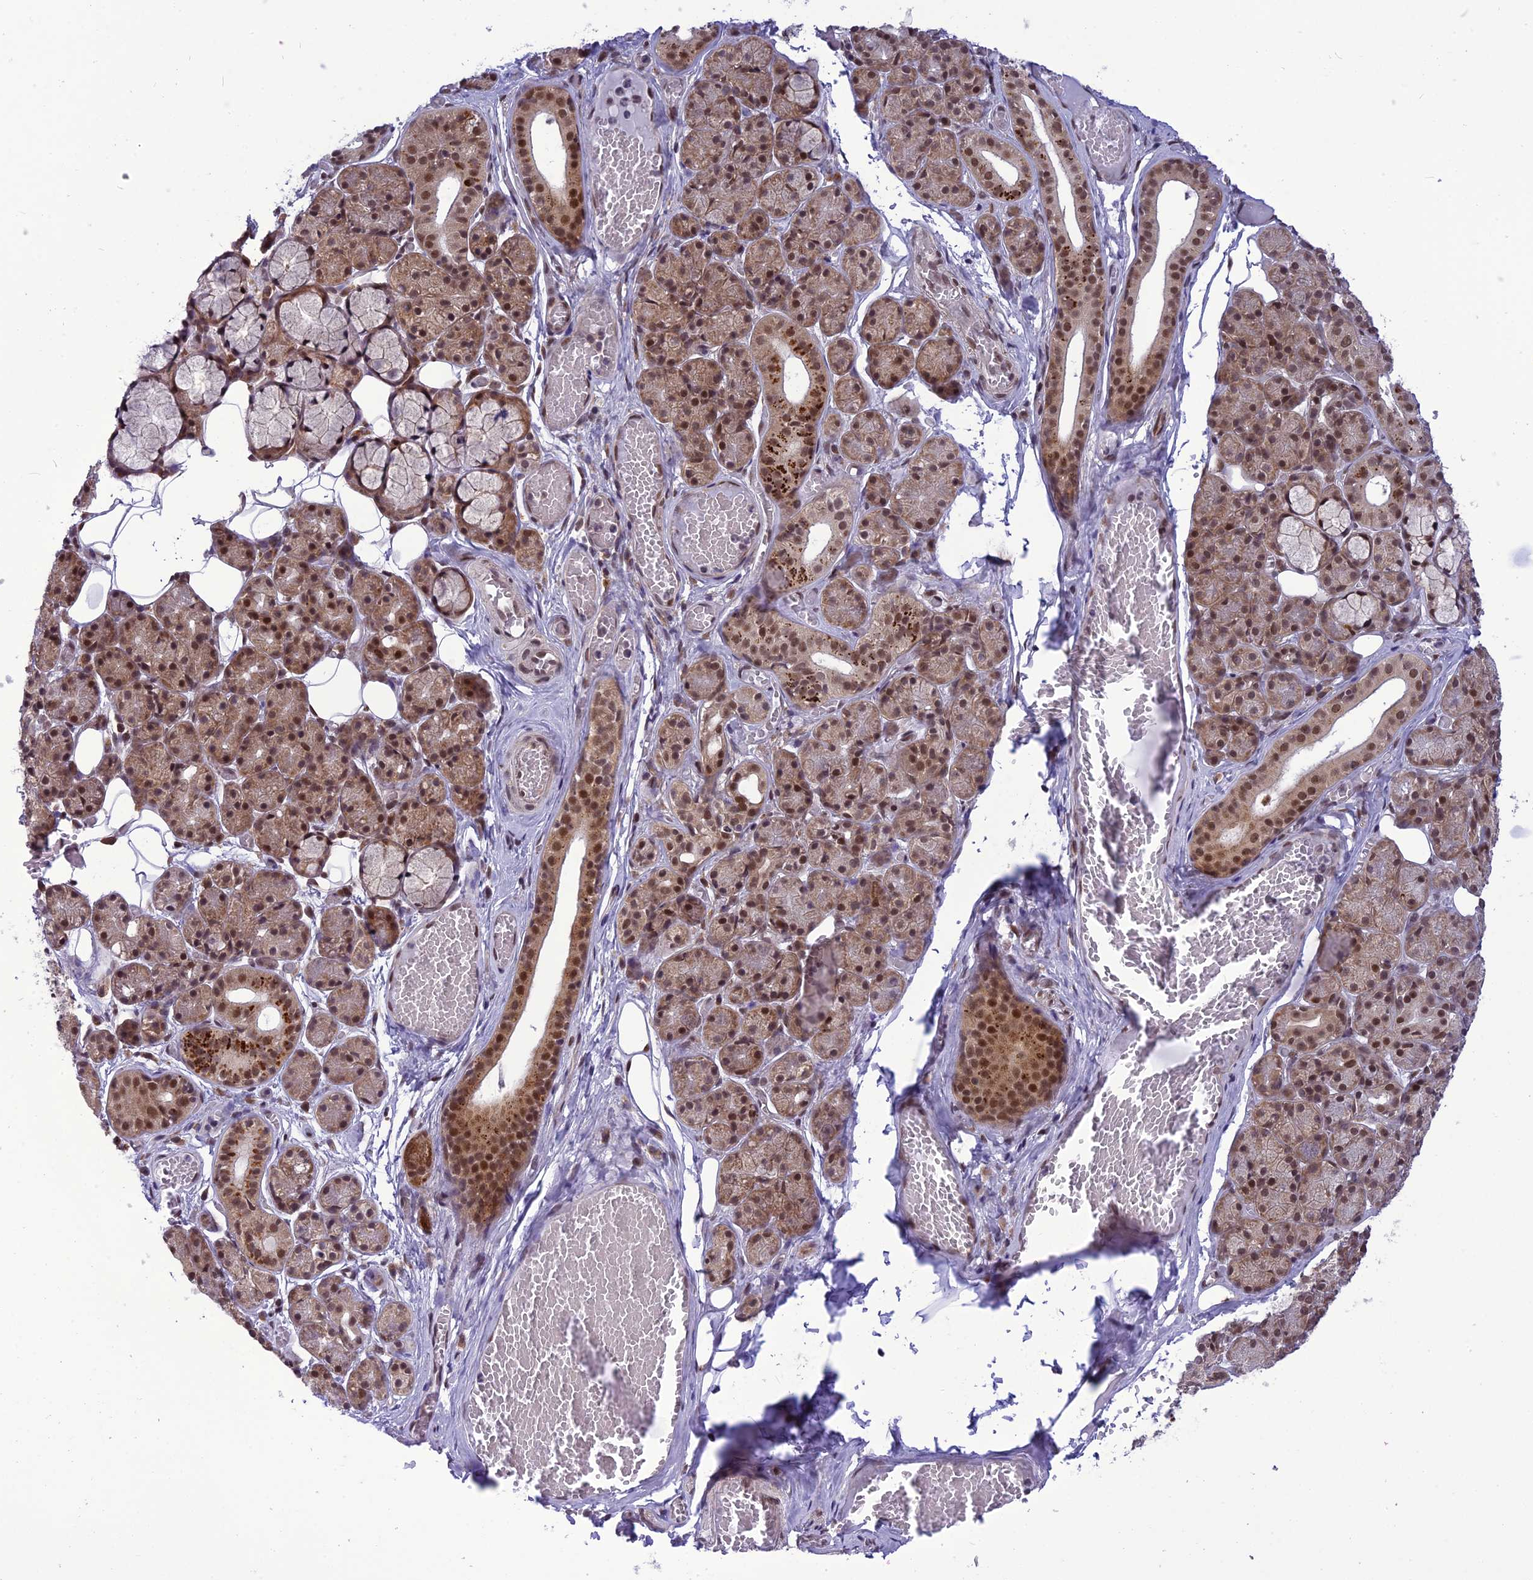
{"staining": {"intensity": "moderate", "quantity": ">75%", "location": "cytoplasmic/membranous,nuclear"}, "tissue": "salivary gland", "cell_type": "Glandular cells", "image_type": "normal", "snomed": [{"axis": "morphology", "description": "Normal tissue, NOS"}, {"axis": "topography", "description": "Salivary gland"}], "caption": "Brown immunohistochemical staining in unremarkable human salivary gland shows moderate cytoplasmic/membranous,nuclear expression in about >75% of glandular cells.", "gene": "RTRAF", "patient": {"sex": "male", "age": 63}}